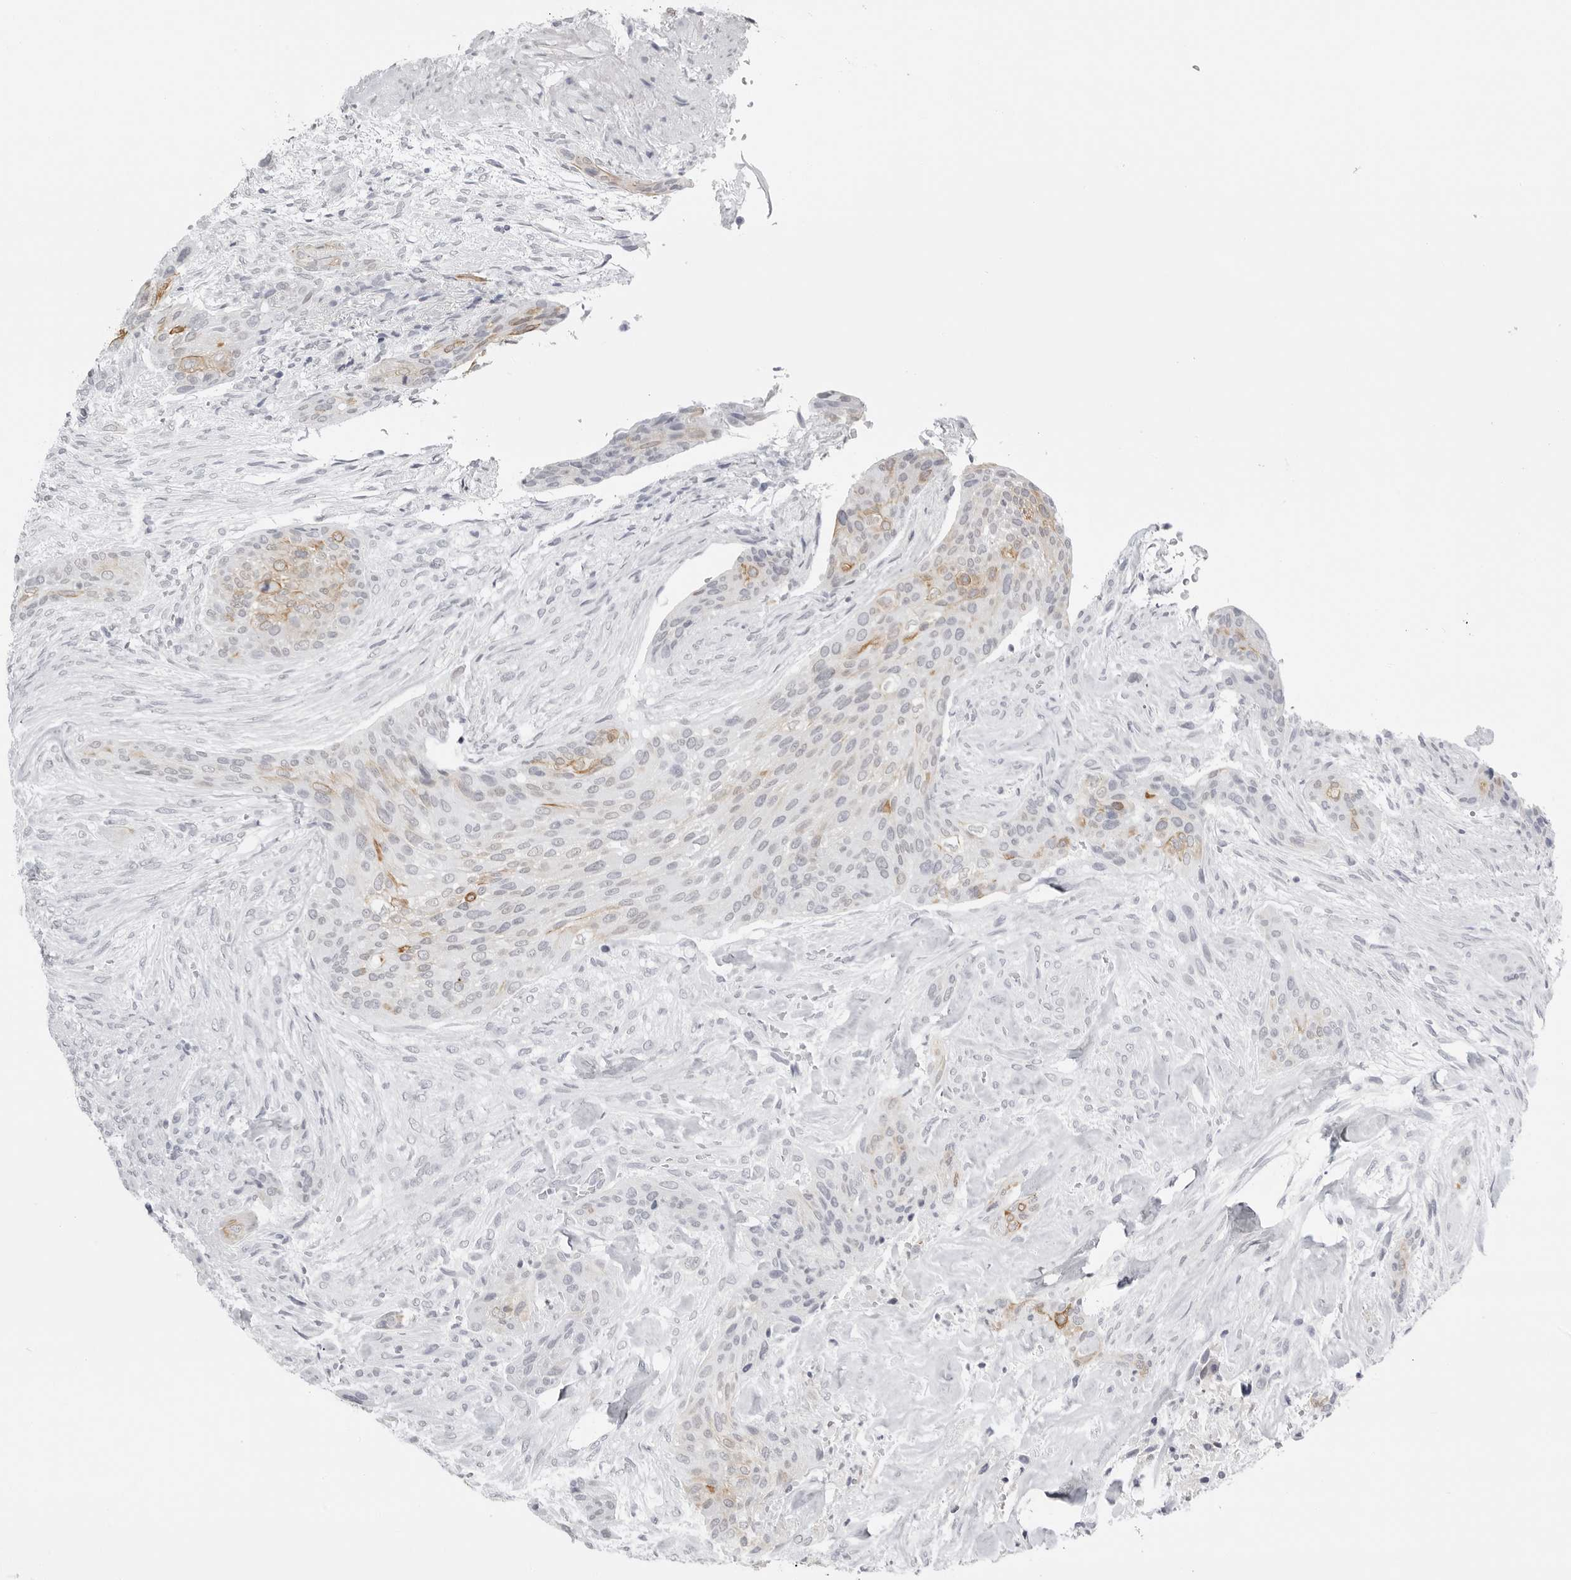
{"staining": {"intensity": "weak", "quantity": "<25%", "location": "cytoplasmic/membranous"}, "tissue": "urothelial cancer", "cell_type": "Tumor cells", "image_type": "cancer", "snomed": [{"axis": "morphology", "description": "Urothelial carcinoma, High grade"}, {"axis": "topography", "description": "Urinary bladder"}], "caption": "IHC histopathology image of human urothelial cancer stained for a protein (brown), which shows no positivity in tumor cells.", "gene": "SERPINF2", "patient": {"sex": "male", "age": 35}}